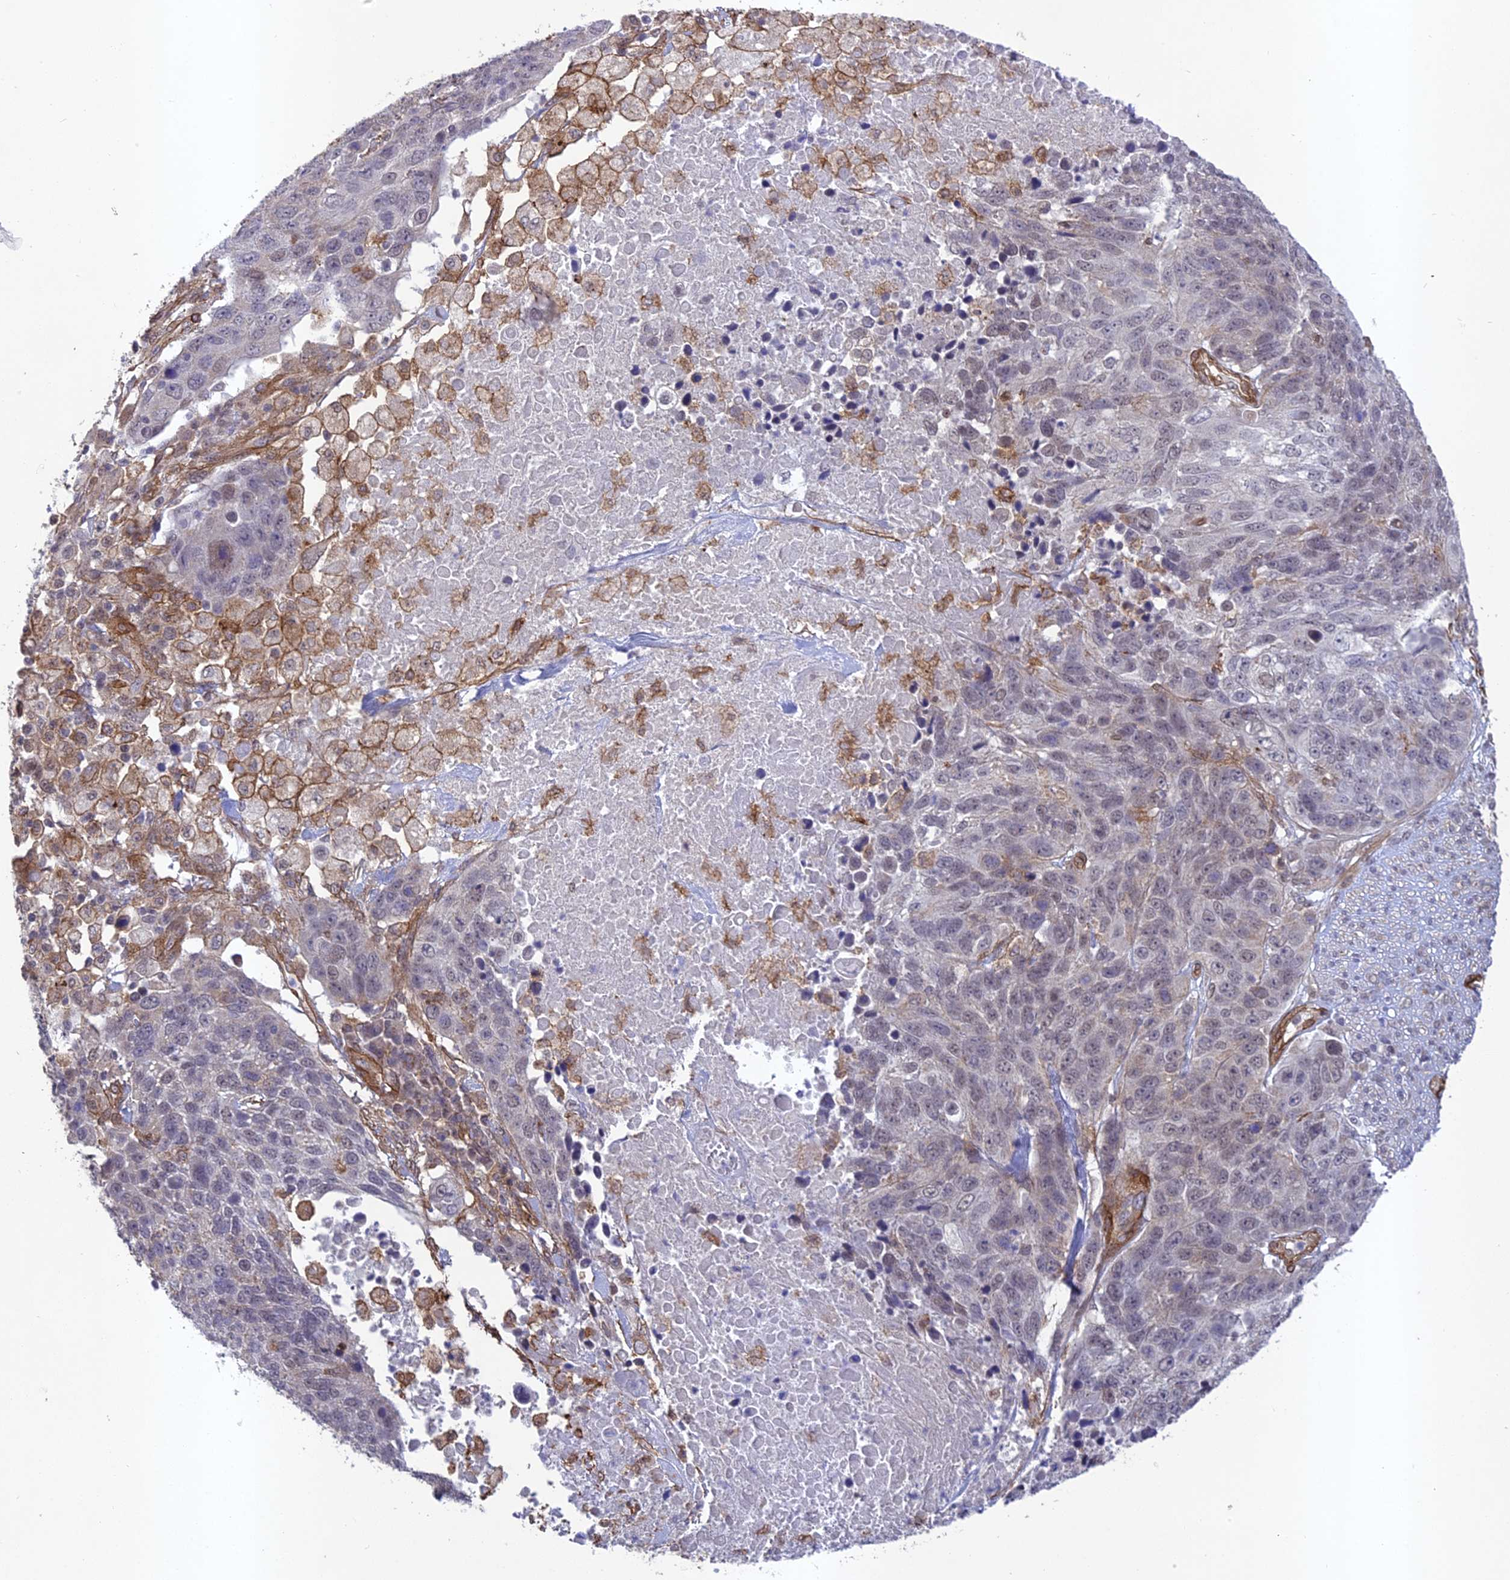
{"staining": {"intensity": "negative", "quantity": "none", "location": "none"}, "tissue": "lung cancer", "cell_type": "Tumor cells", "image_type": "cancer", "snomed": [{"axis": "morphology", "description": "Normal tissue, NOS"}, {"axis": "morphology", "description": "Squamous cell carcinoma, NOS"}, {"axis": "topography", "description": "Lymph node"}, {"axis": "topography", "description": "Lung"}], "caption": "Human squamous cell carcinoma (lung) stained for a protein using immunohistochemistry (IHC) reveals no staining in tumor cells.", "gene": "TNS1", "patient": {"sex": "male", "age": 66}}